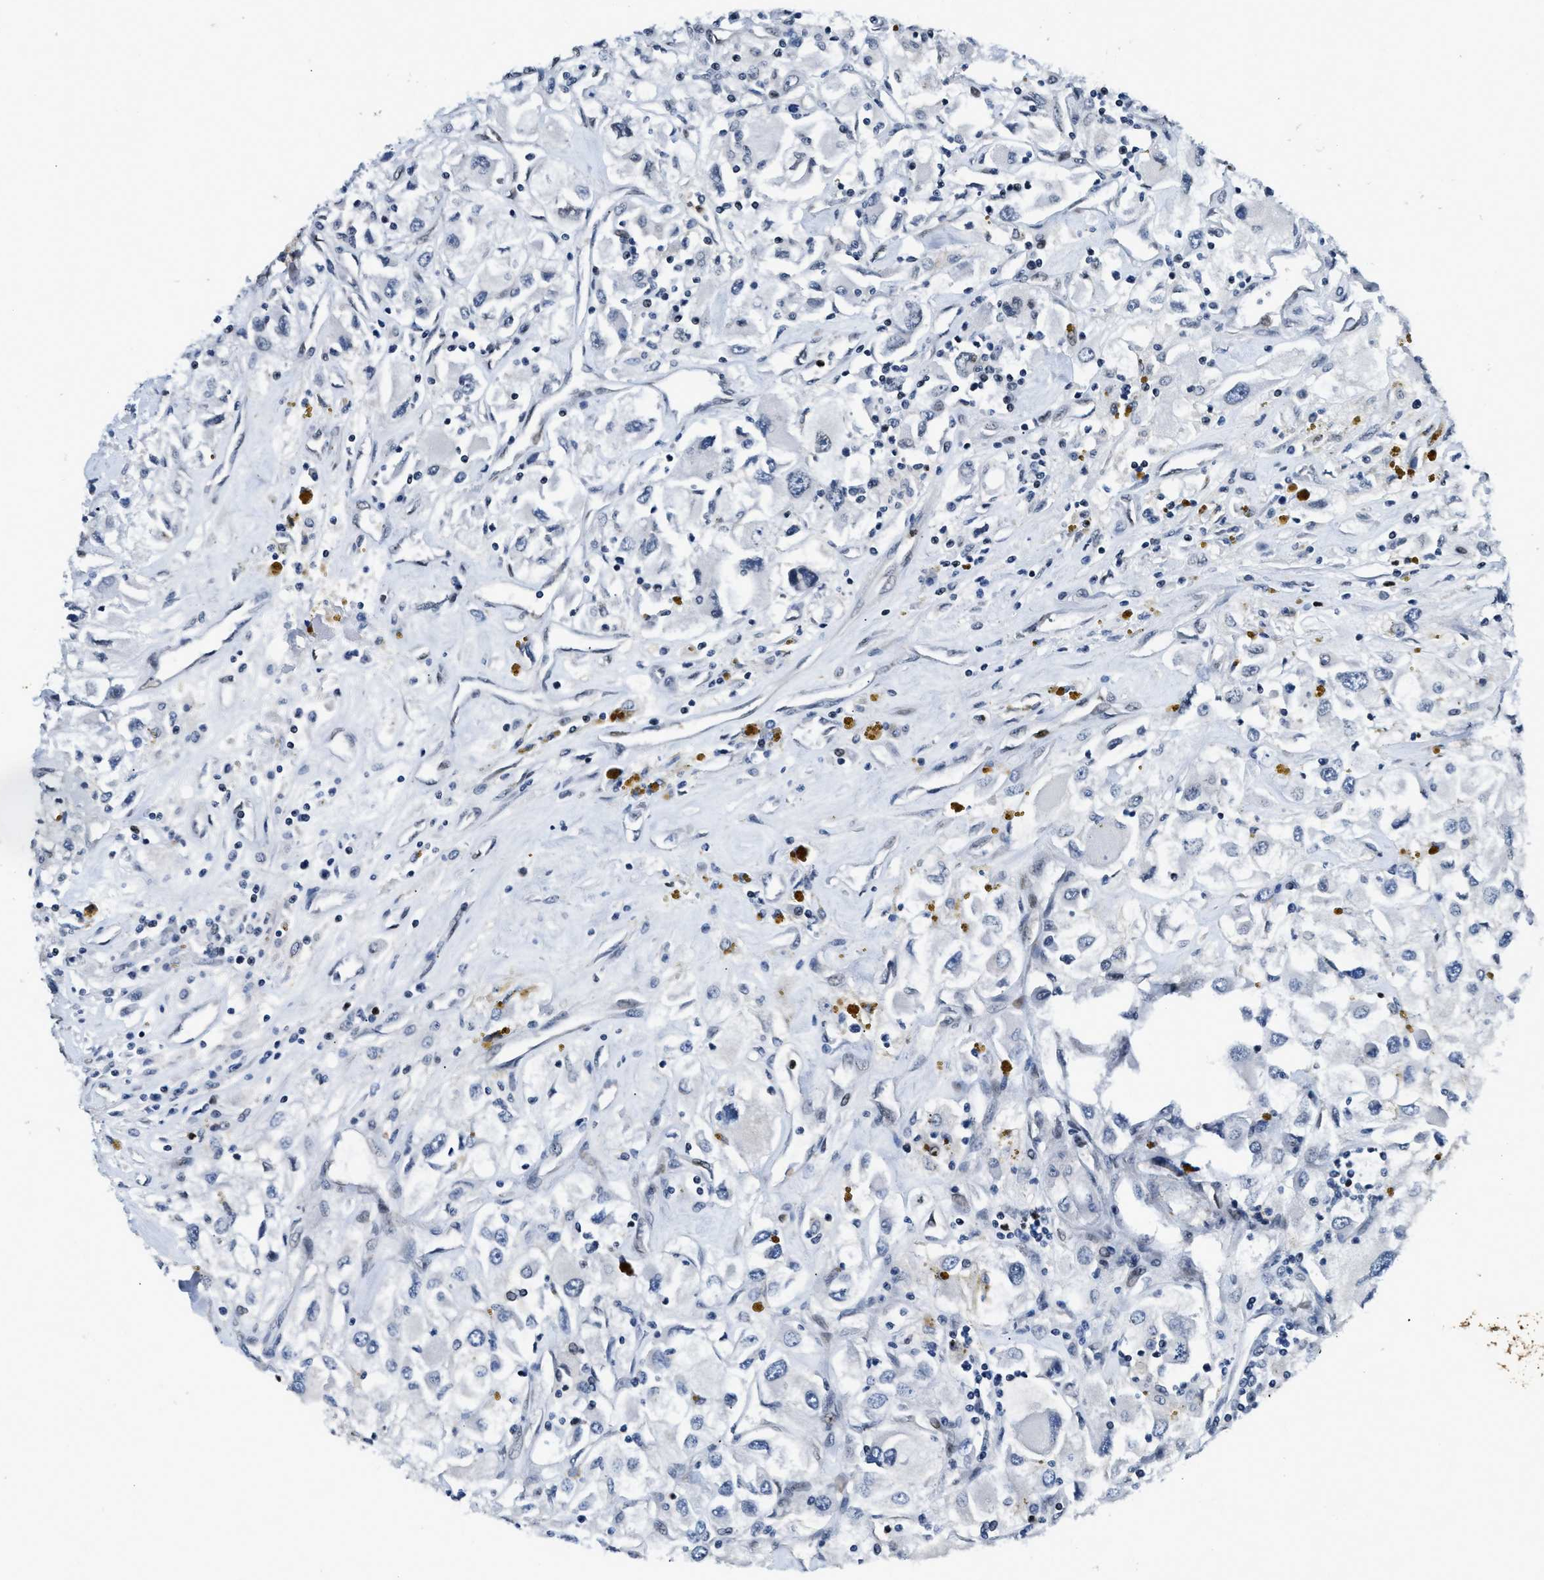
{"staining": {"intensity": "negative", "quantity": "none", "location": "none"}, "tissue": "renal cancer", "cell_type": "Tumor cells", "image_type": "cancer", "snomed": [{"axis": "morphology", "description": "Adenocarcinoma, NOS"}, {"axis": "topography", "description": "Kidney"}], "caption": "Human adenocarcinoma (renal) stained for a protein using immunohistochemistry (IHC) displays no staining in tumor cells.", "gene": "ZC3HC1", "patient": {"sex": "female", "age": 52}}